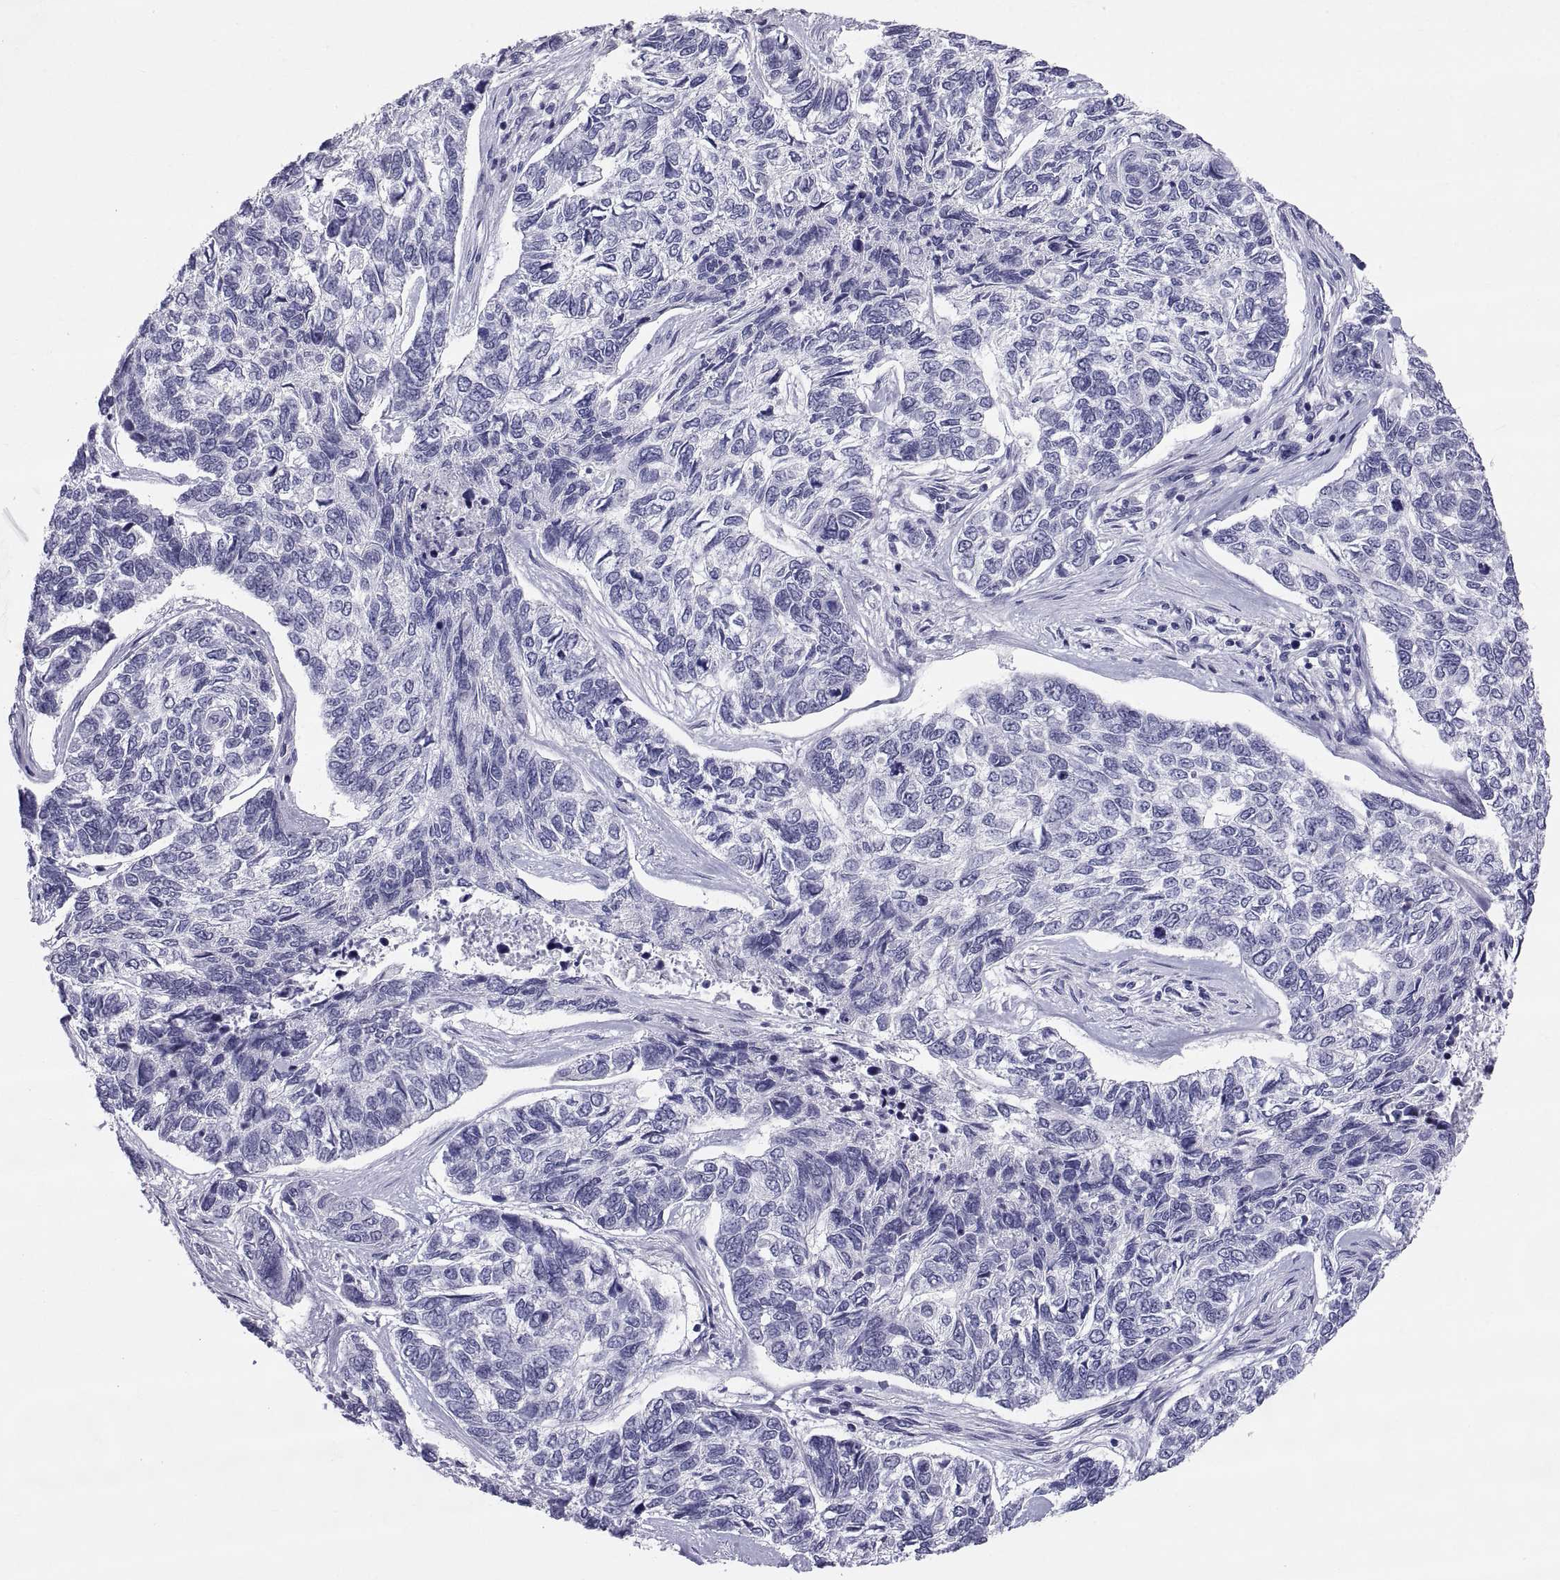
{"staining": {"intensity": "negative", "quantity": "none", "location": "none"}, "tissue": "skin cancer", "cell_type": "Tumor cells", "image_type": "cancer", "snomed": [{"axis": "morphology", "description": "Basal cell carcinoma"}, {"axis": "topography", "description": "Skin"}], "caption": "Immunohistochemical staining of human basal cell carcinoma (skin) reveals no significant positivity in tumor cells.", "gene": "TEX13A", "patient": {"sex": "female", "age": 65}}